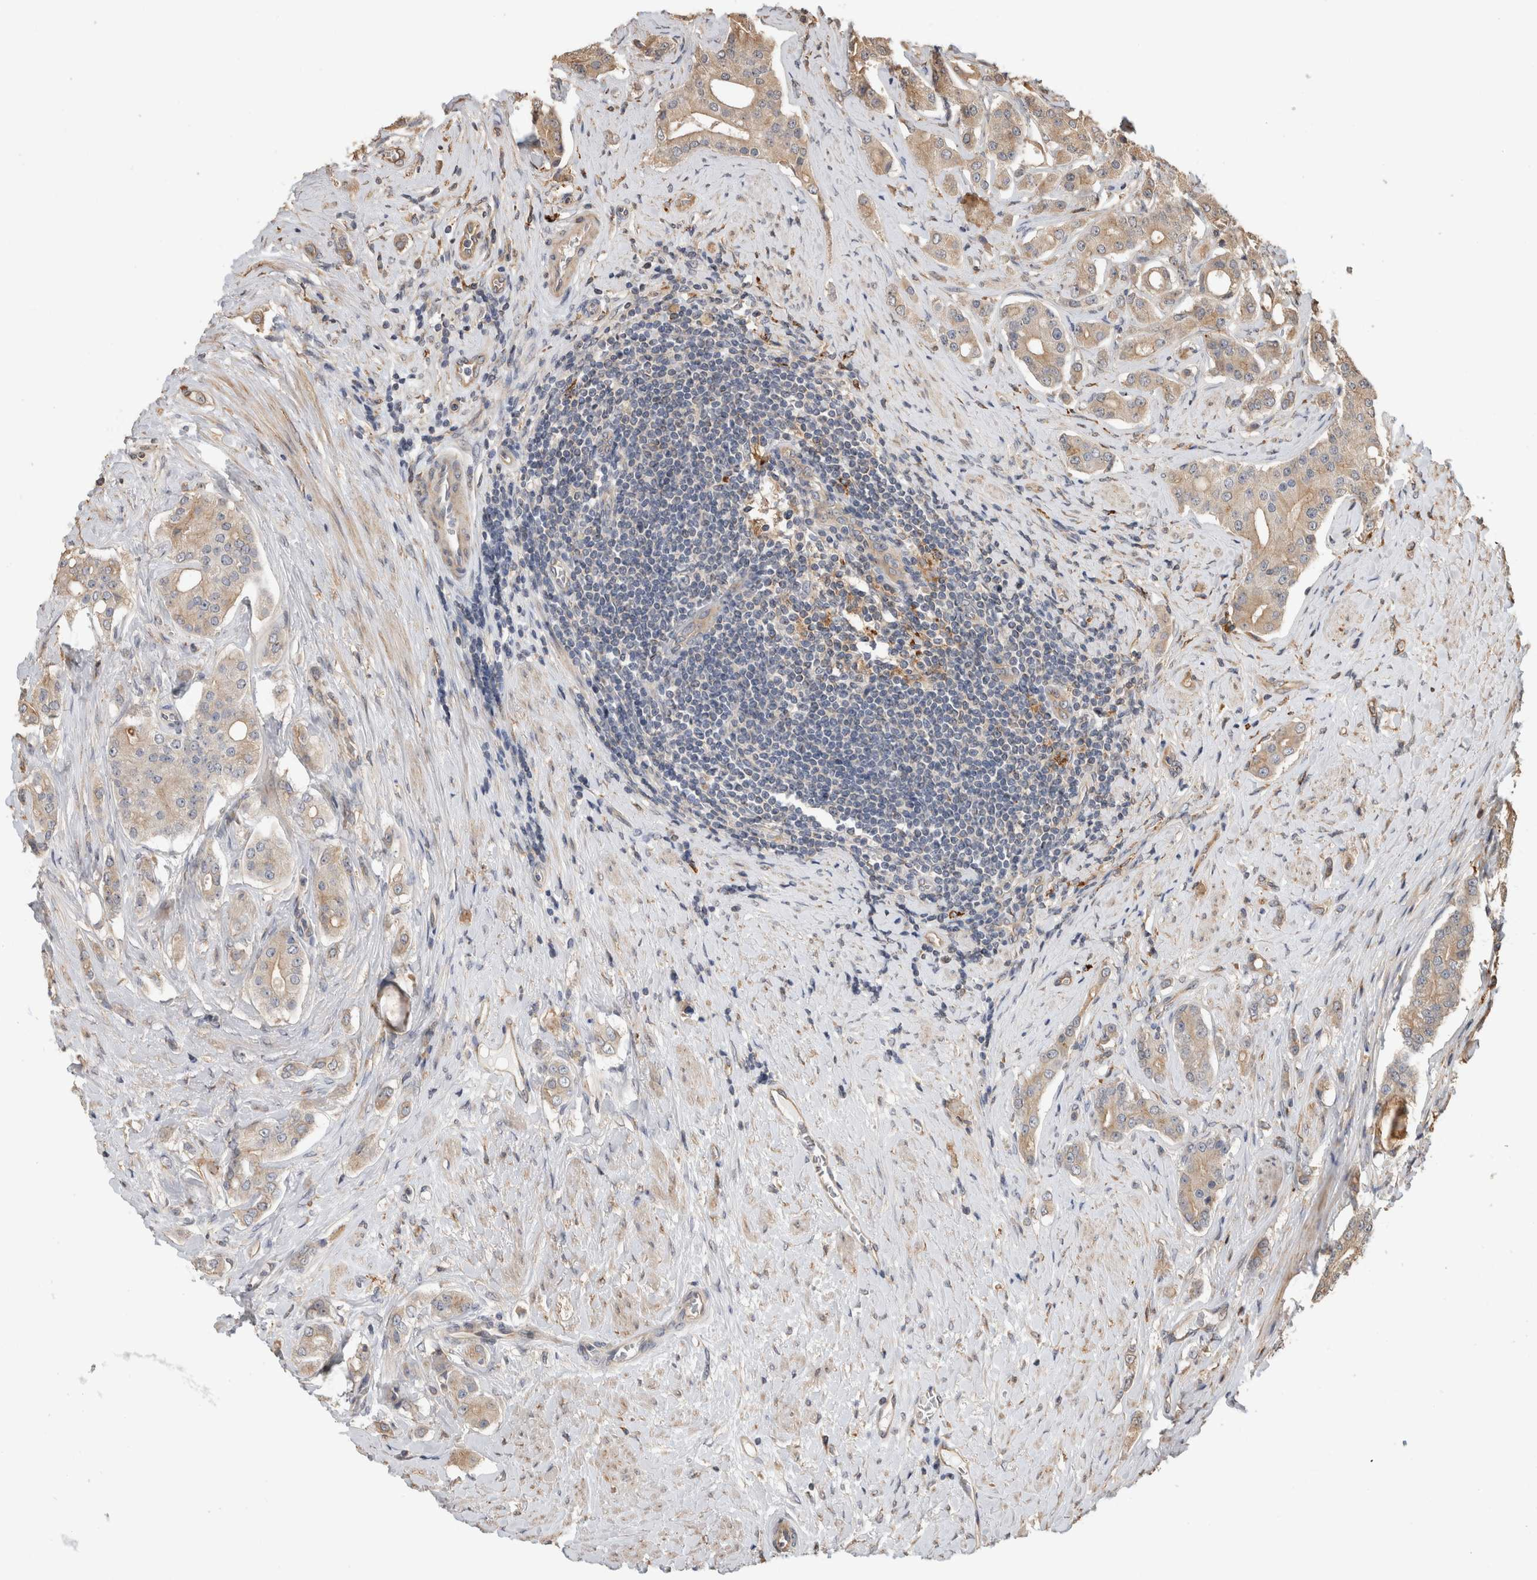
{"staining": {"intensity": "weak", "quantity": ">75%", "location": "cytoplasmic/membranous"}, "tissue": "prostate cancer", "cell_type": "Tumor cells", "image_type": "cancer", "snomed": [{"axis": "morphology", "description": "Adenocarcinoma, High grade"}, {"axis": "topography", "description": "Prostate"}], "caption": "Weak cytoplasmic/membranous staining is present in about >75% of tumor cells in adenocarcinoma (high-grade) (prostate). (IHC, brightfield microscopy, high magnification).", "gene": "CLIP1", "patient": {"sex": "male", "age": 71}}